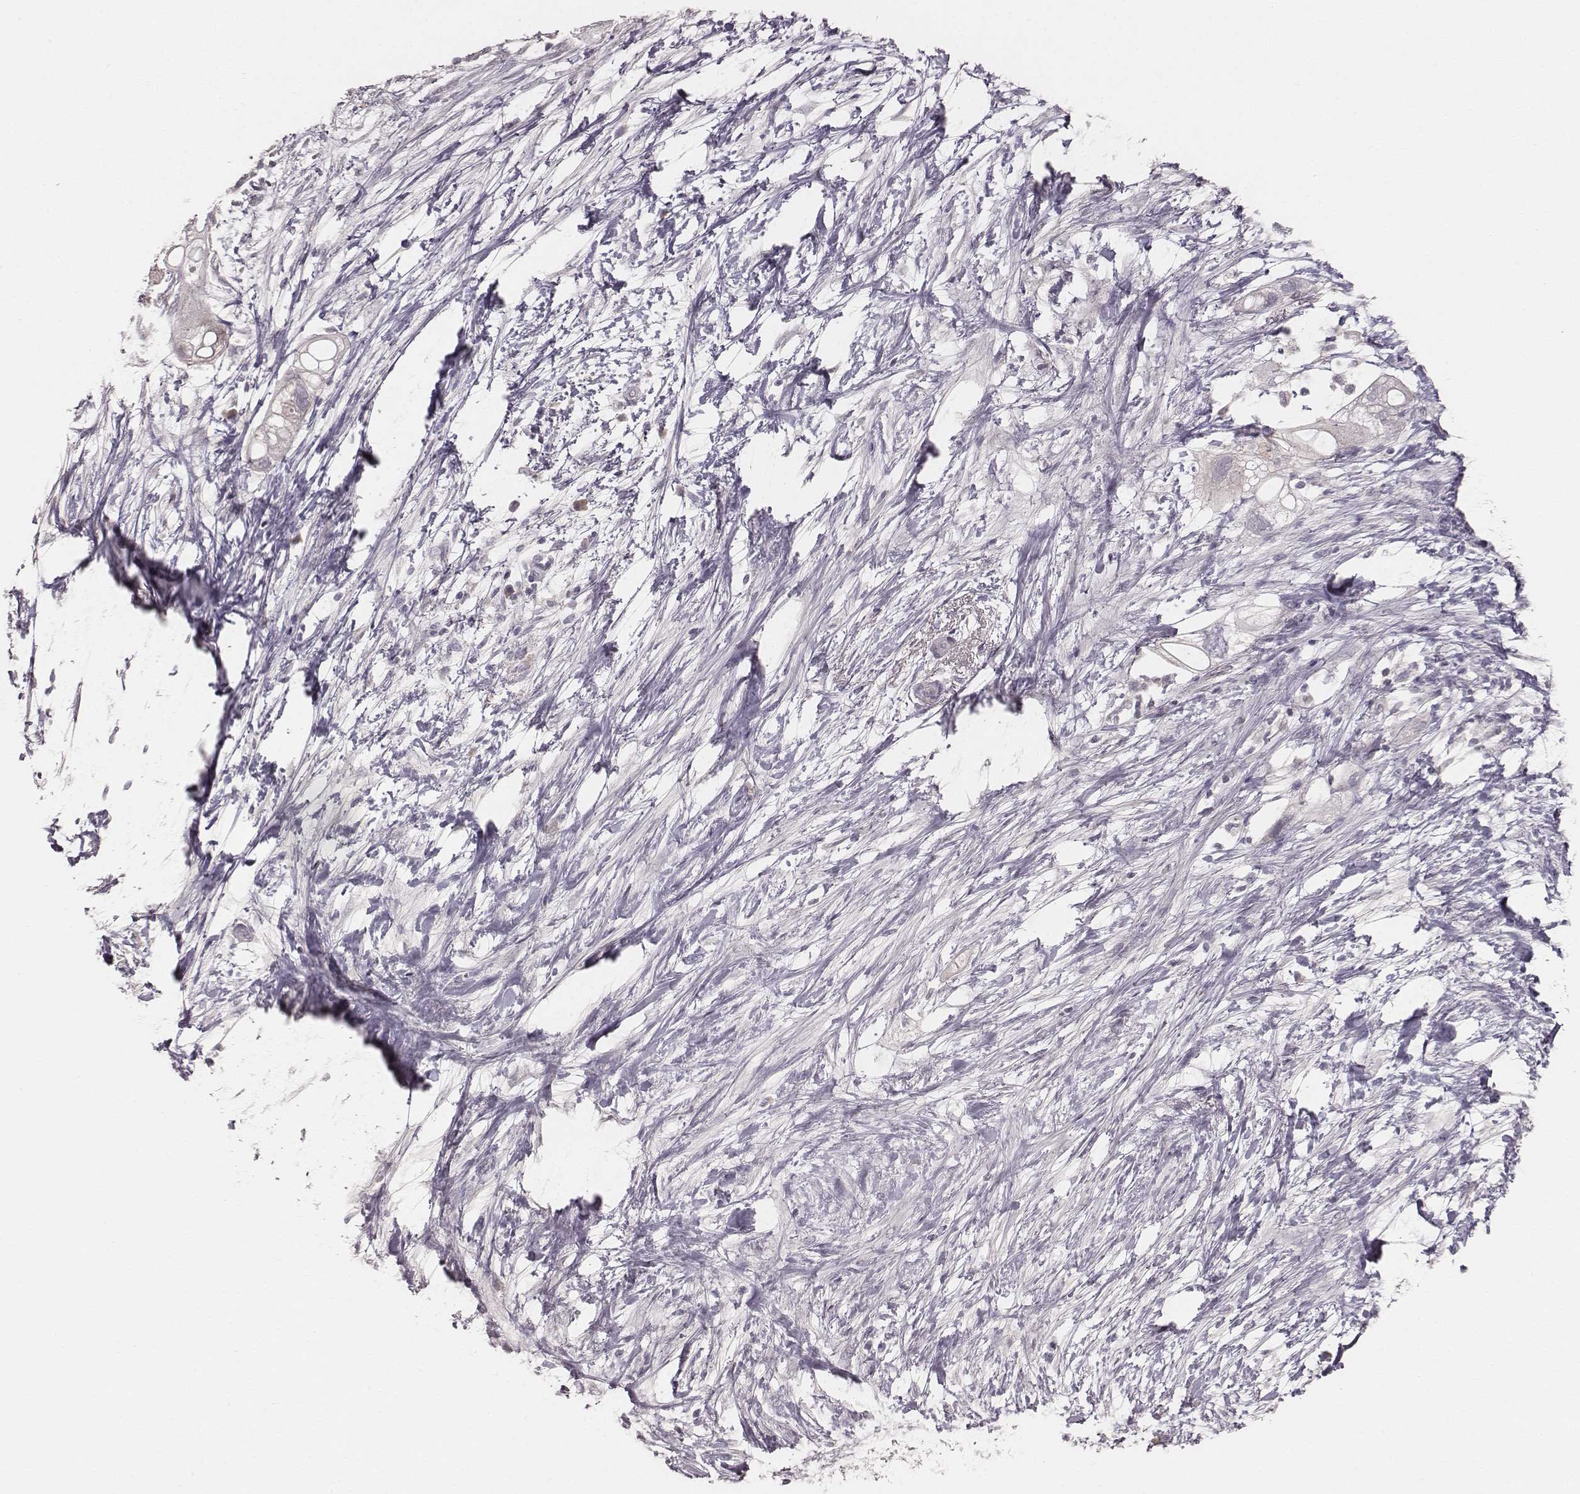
{"staining": {"intensity": "negative", "quantity": "none", "location": "none"}, "tissue": "pancreatic cancer", "cell_type": "Tumor cells", "image_type": "cancer", "snomed": [{"axis": "morphology", "description": "Adenocarcinoma, NOS"}, {"axis": "topography", "description": "Pancreas"}], "caption": "The image reveals no significant staining in tumor cells of pancreatic cancer (adenocarcinoma).", "gene": "LY6K", "patient": {"sex": "female", "age": 72}}